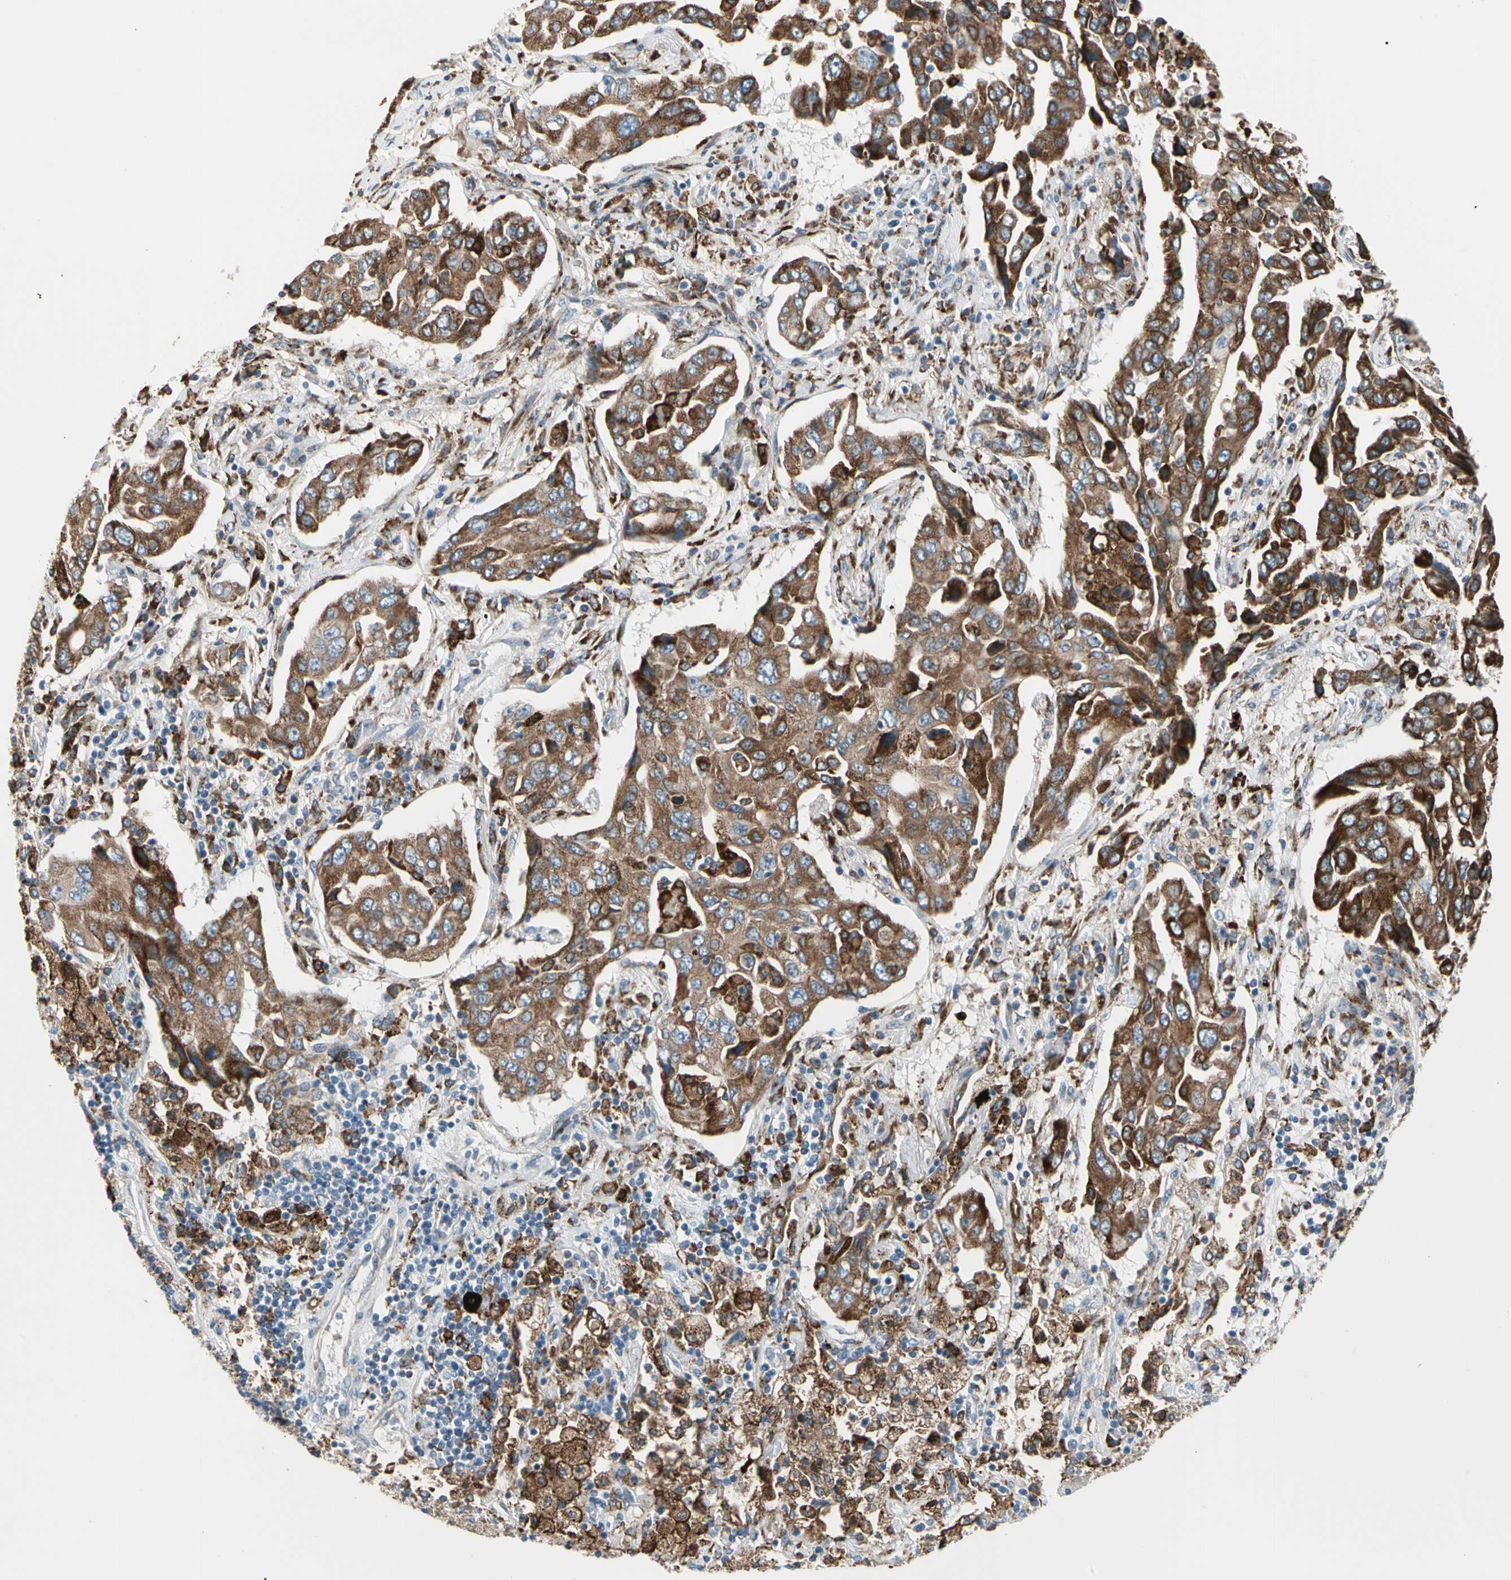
{"staining": {"intensity": "strong", "quantity": ">75%", "location": "cytoplasmic/membranous"}, "tissue": "lung cancer", "cell_type": "Tumor cells", "image_type": "cancer", "snomed": [{"axis": "morphology", "description": "Adenocarcinoma, NOS"}, {"axis": "topography", "description": "Lung"}], "caption": "A photomicrograph showing strong cytoplasmic/membranous positivity in about >75% of tumor cells in adenocarcinoma (lung), as visualized by brown immunohistochemical staining.", "gene": "LRPAP1", "patient": {"sex": "female", "age": 65}}